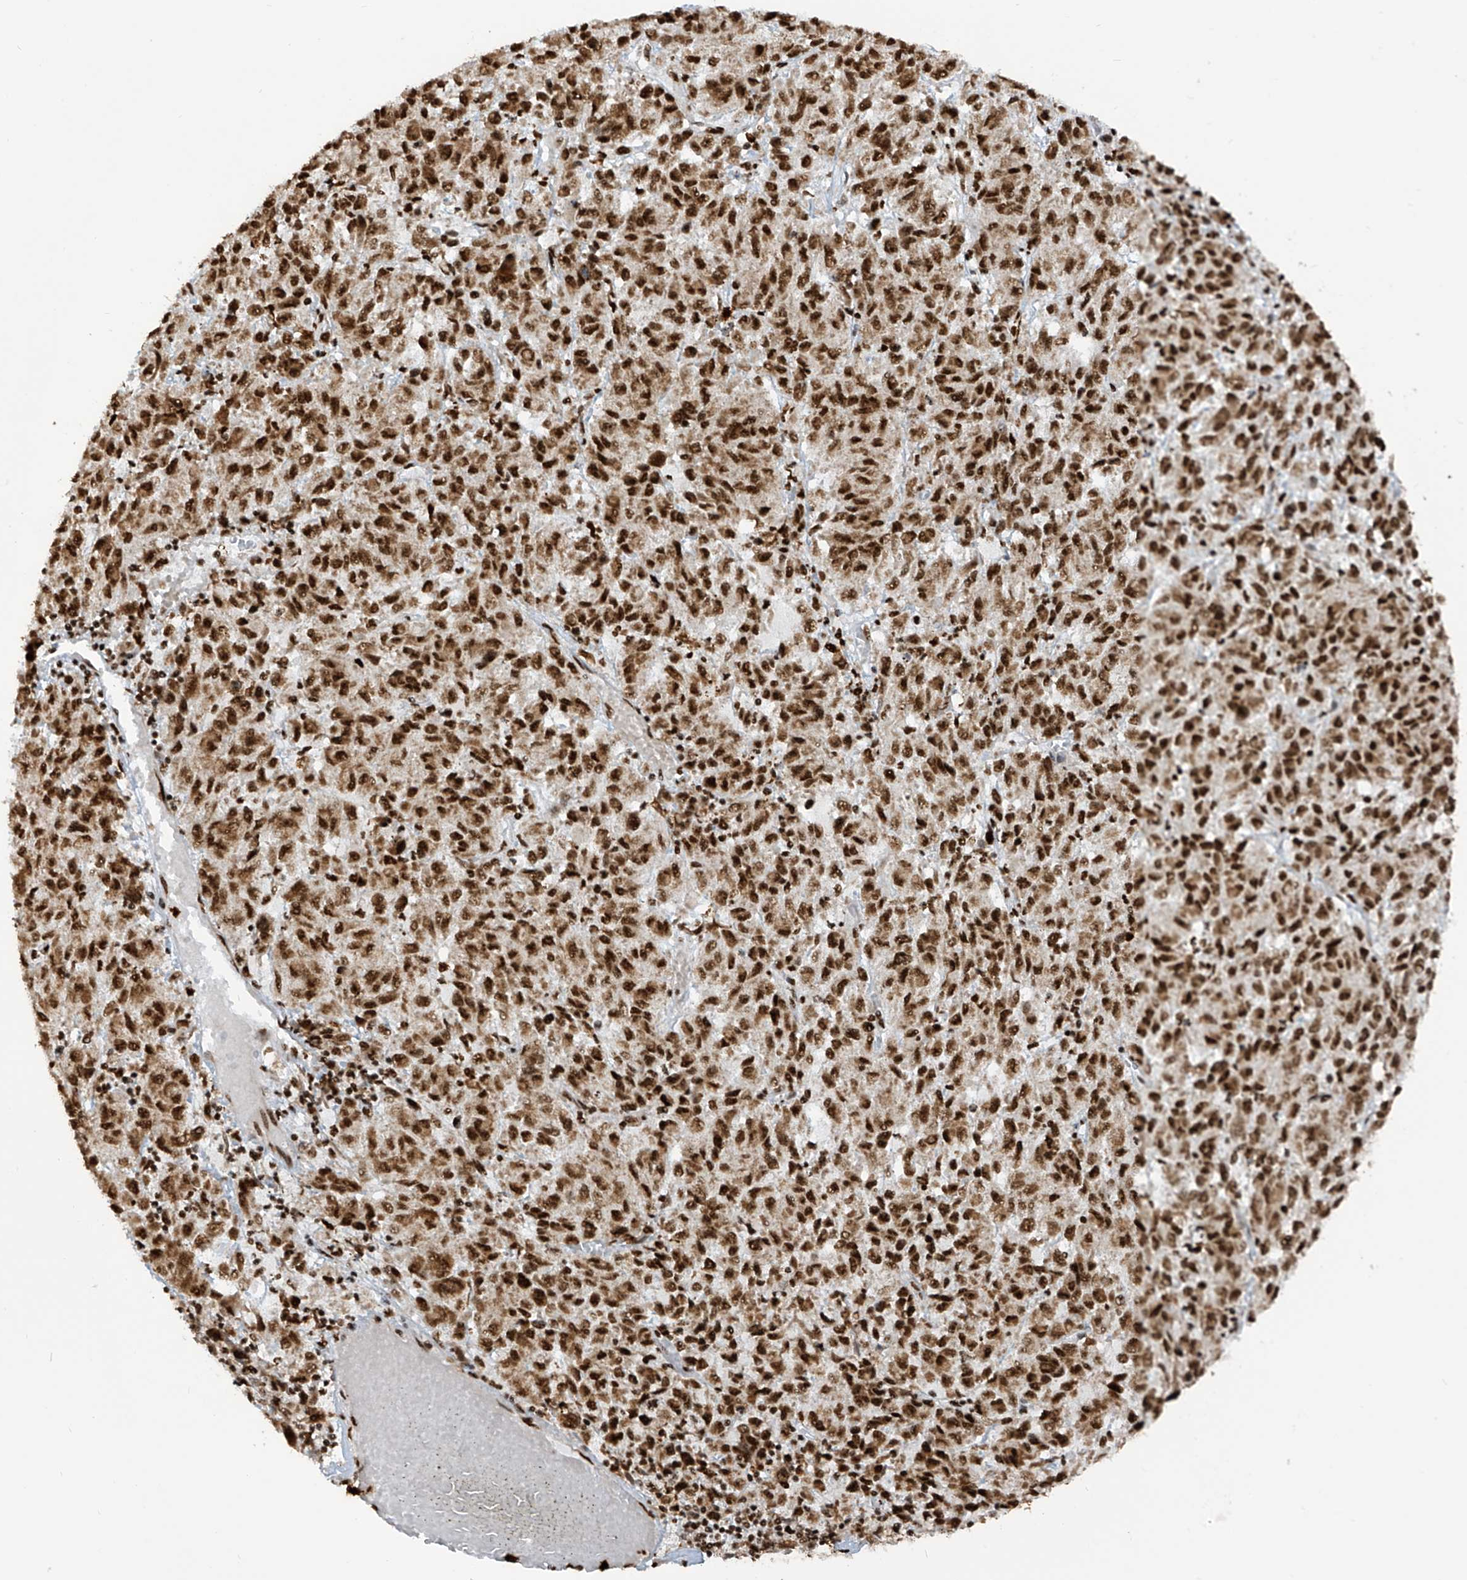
{"staining": {"intensity": "strong", "quantity": ">75%", "location": "nuclear"}, "tissue": "melanoma", "cell_type": "Tumor cells", "image_type": "cancer", "snomed": [{"axis": "morphology", "description": "Malignant melanoma, Metastatic site"}, {"axis": "topography", "description": "Lung"}], "caption": "This micrograph reveals malignant melanoma (metastatic site) stained with IHC to label a protein in brown. The nuclear of tumor cells show strong positivity for the protein. Nuclei are counter-stained blue.", "gene": "LBH", "patient": {"sex": "male", "age": 64}}